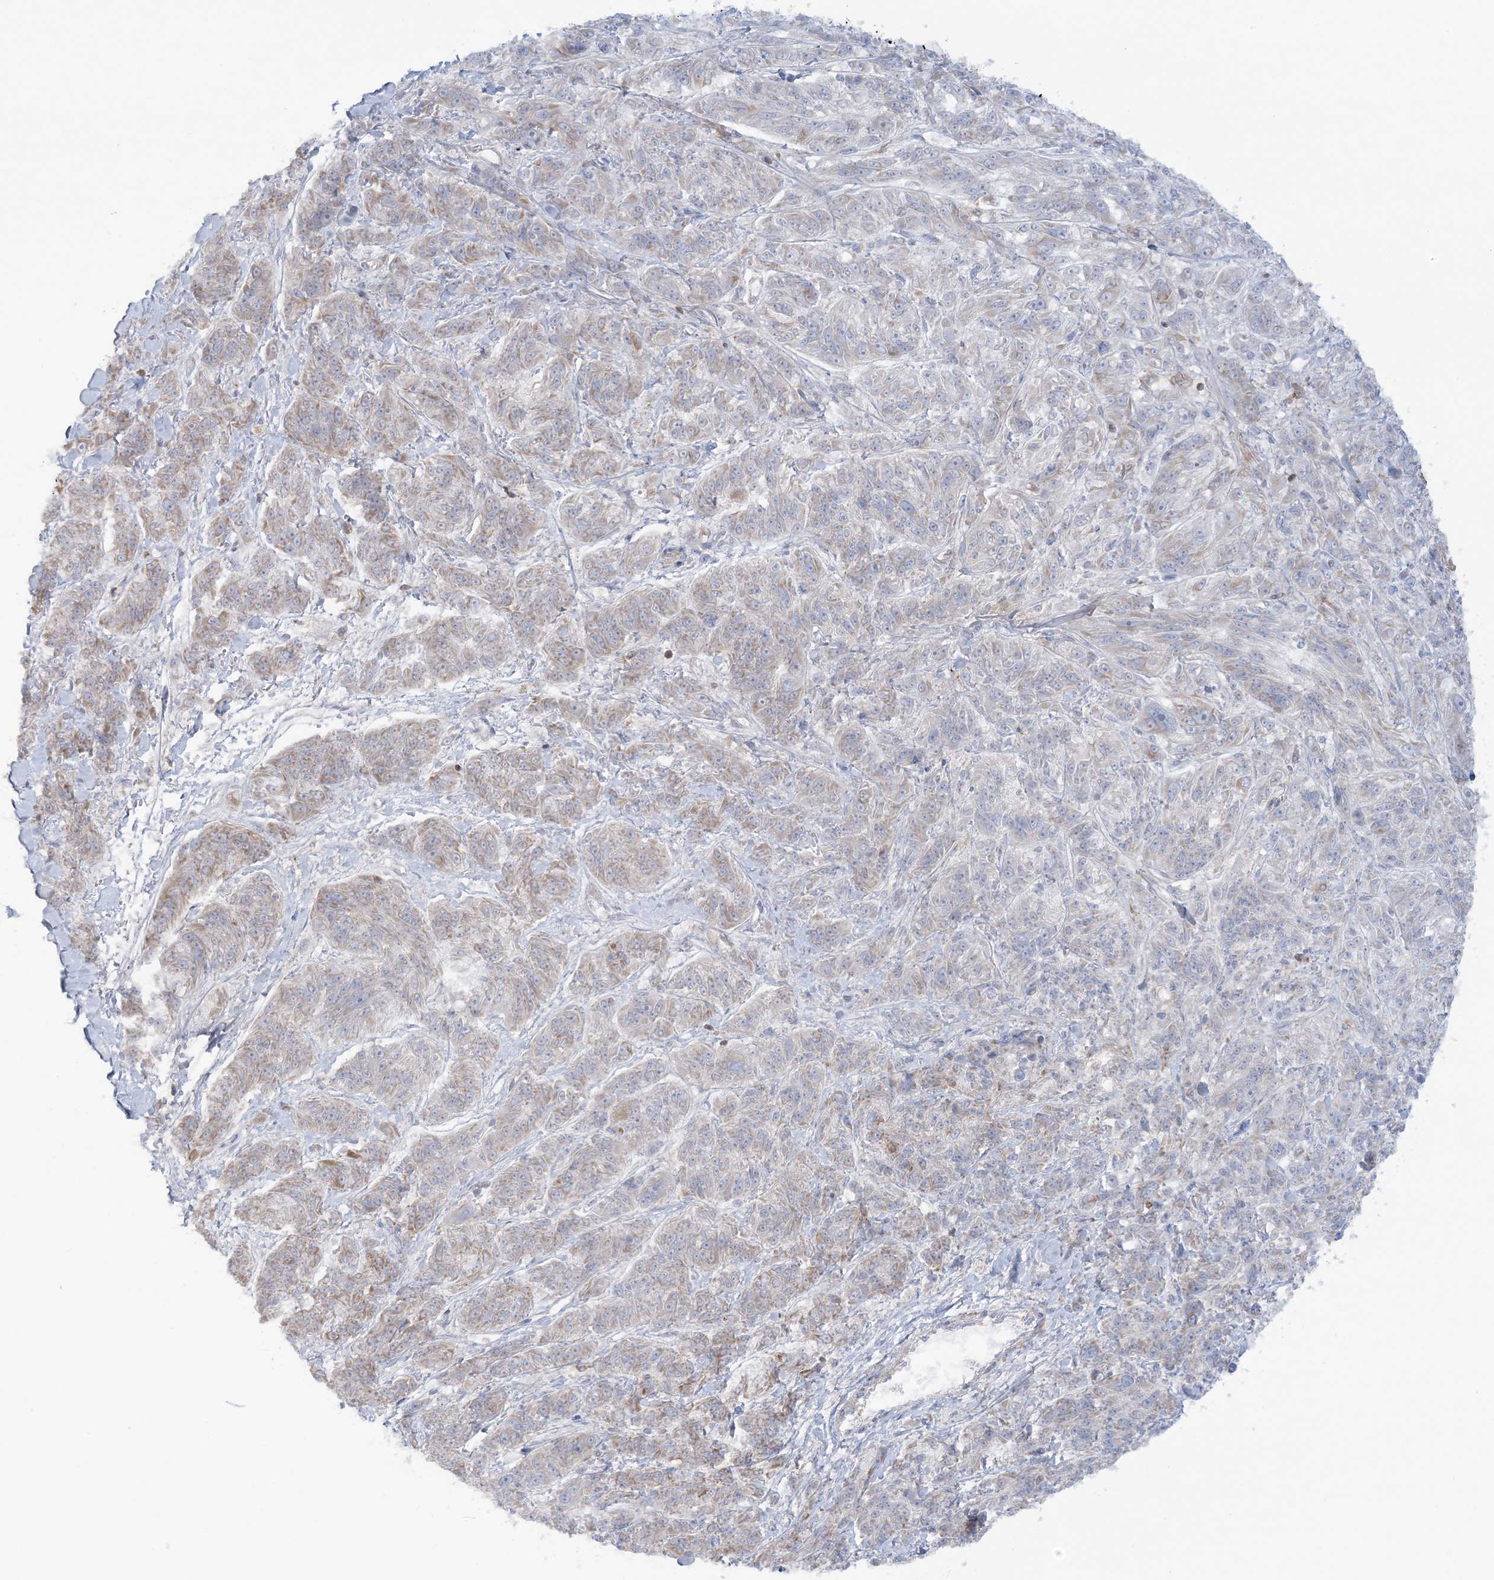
{"staining": {"intensity": "weak", "quantity": "<25%", "location": "cytoplasmic/membranous"}, "tissue": "melanoma", "cell_type": "Tumor cells", "image_type": "cancer", "snomed": [{"axis": "morphology", "description": "Malignant melanoma, NOS"}, {"axis": "topography", "description": "Skin"}], "caption": "Immunohistochemistry image of human malignant melanoma stained for a protein (brown), which reveals no staining in tumor cells.", "gene": "ARHGAP30", "patient": {"sex": "male", "age": 53}}